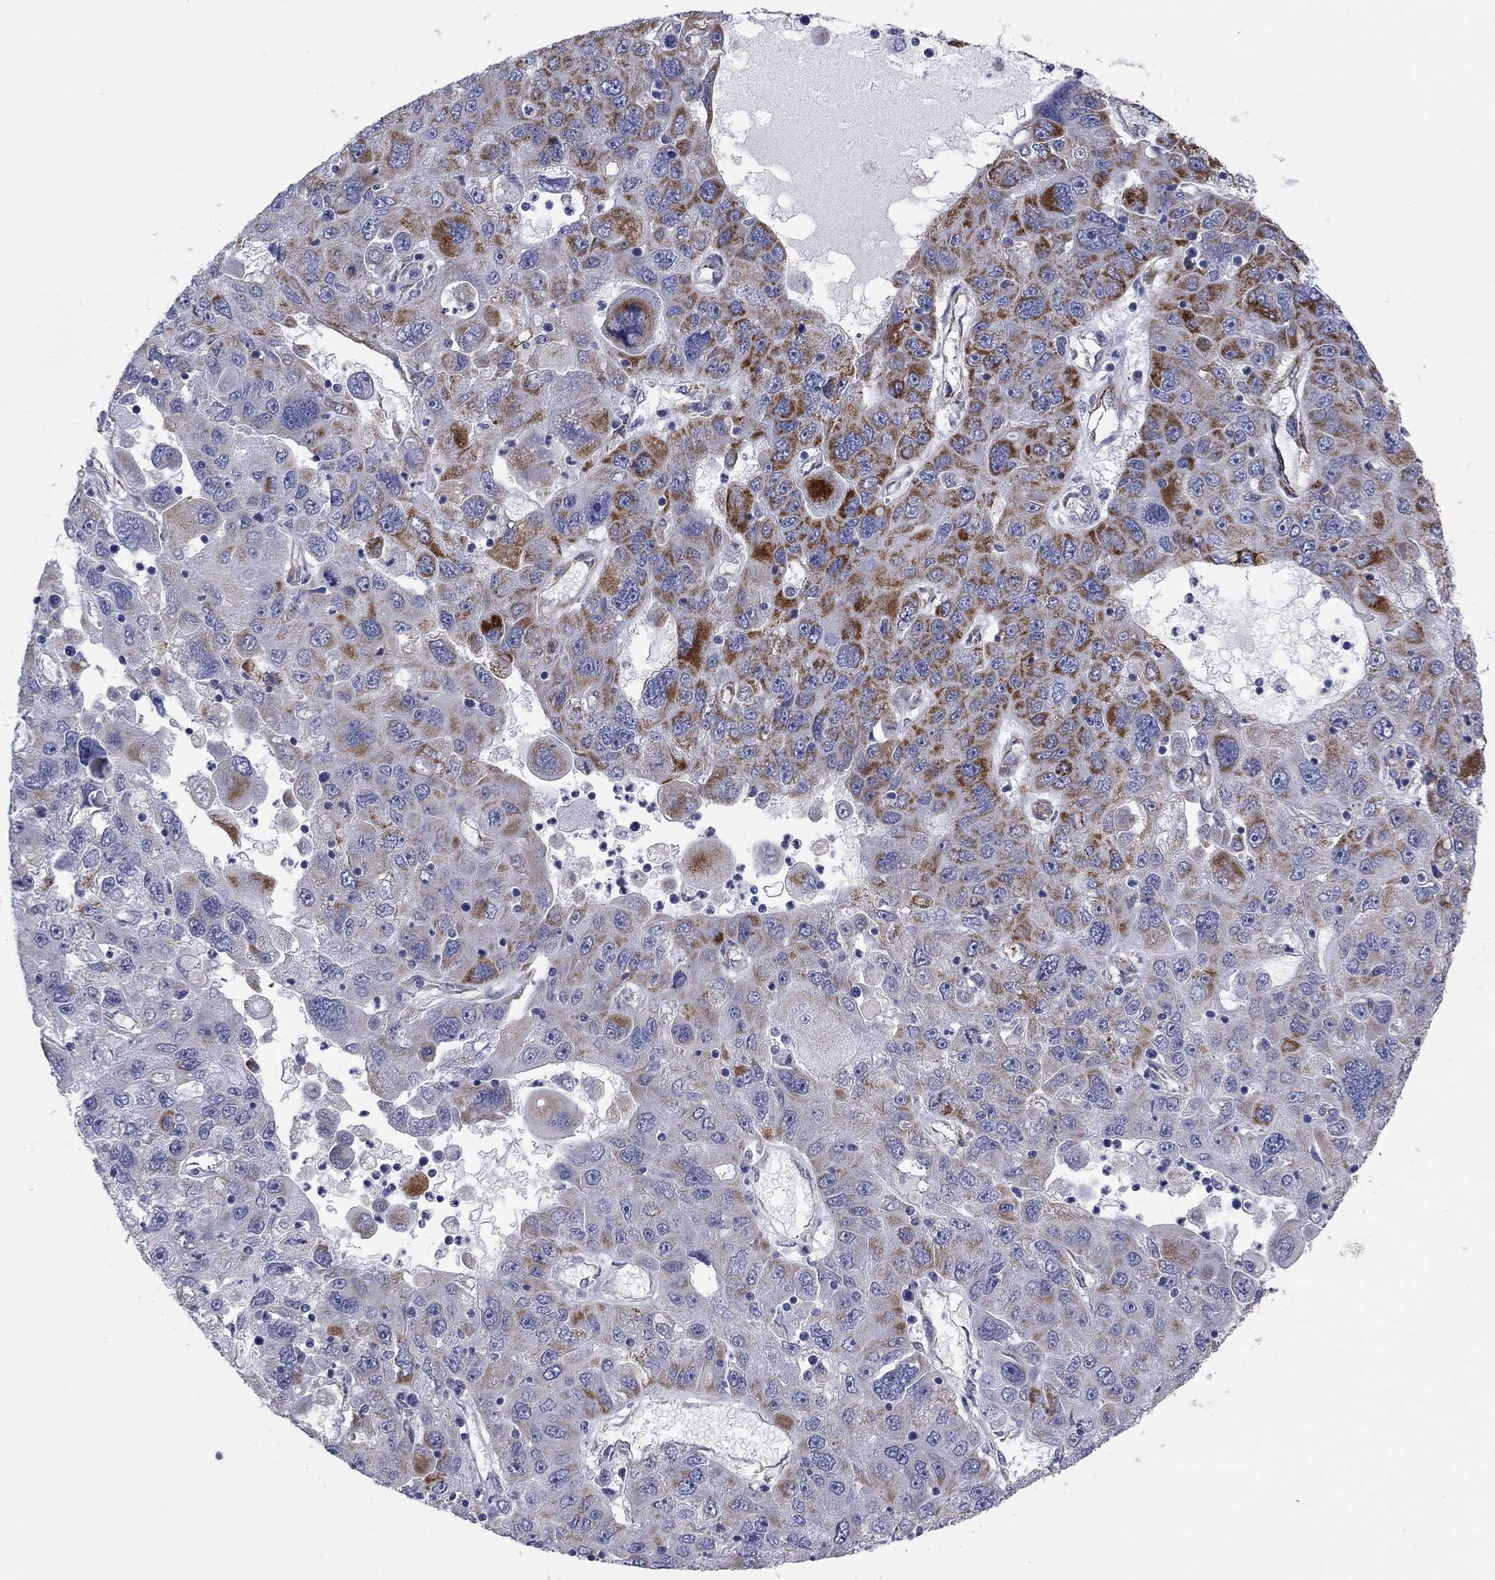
{"staining": {"intensity": "strong", "quantity": "25%-75%", "location": "cytoplasmic/membranous"}, "tissue": "stomach cancer", "cell_type": "Tumor cells", "image_type": "cancer", "snomed": [{"axis": "morphology", "description": "Adenocarcinoma, NOS"}, {"axis": "topography", "description": "Stomach"}], "caption": "This photomicrograph demonstrates immunohistochemistry staining of human stomach cancer (adenocarcinoma), with high strong cytoplasmic/membranous staining in approximately 25%-75% of tumor cells.", "gene": "MGST3", "patient": {"sex": "male", "age": 56}}